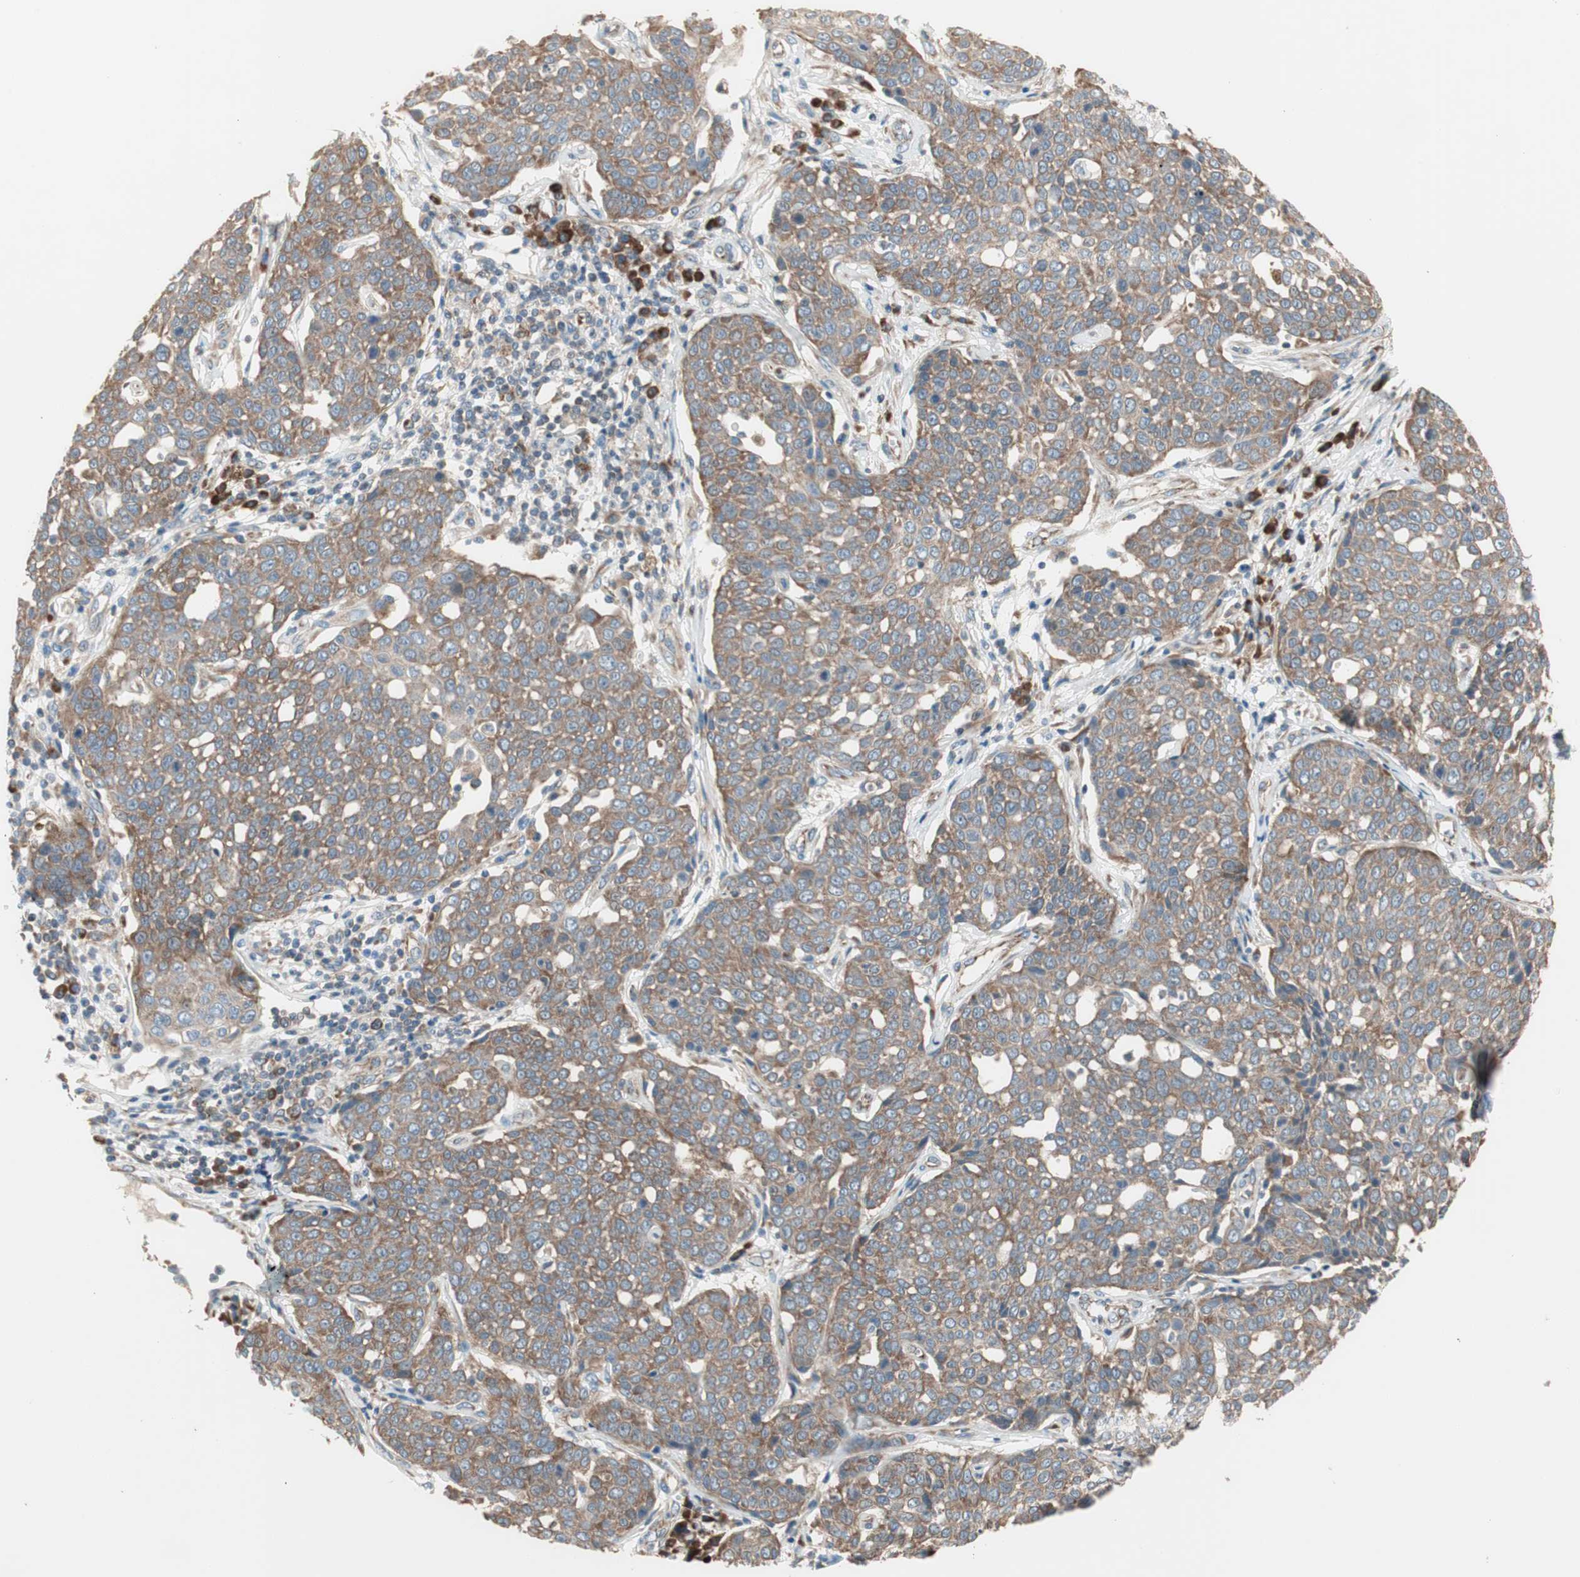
{"staining": {"intensity": "moderate", "quantity": ">75%", "location": "cytoplasmic/membranous"}, "tissue": "cervical cancer", "cell_type": "Tumor cells", "image_type": "cancer", "snomed": [{"axis": "morphology", "description": "Squamous cell carcinoma, NOS"}, {"axis": "topography", "description": "Cervix"}], "caption": "IHC staining of squamous cell carcinoma (cervical), which displays medium levels of moderate cytoplasmic/membranous staining in approximately >75% of tumor cells indicating moderate cytoplasmic/membranous protein positivity. The staining was performed using DAB (brown) for protein detection and nuclei were counterstained in hematoxylin (blue).", "gene": "RPL23", "patient": {"sex": "female", "age": 34}}